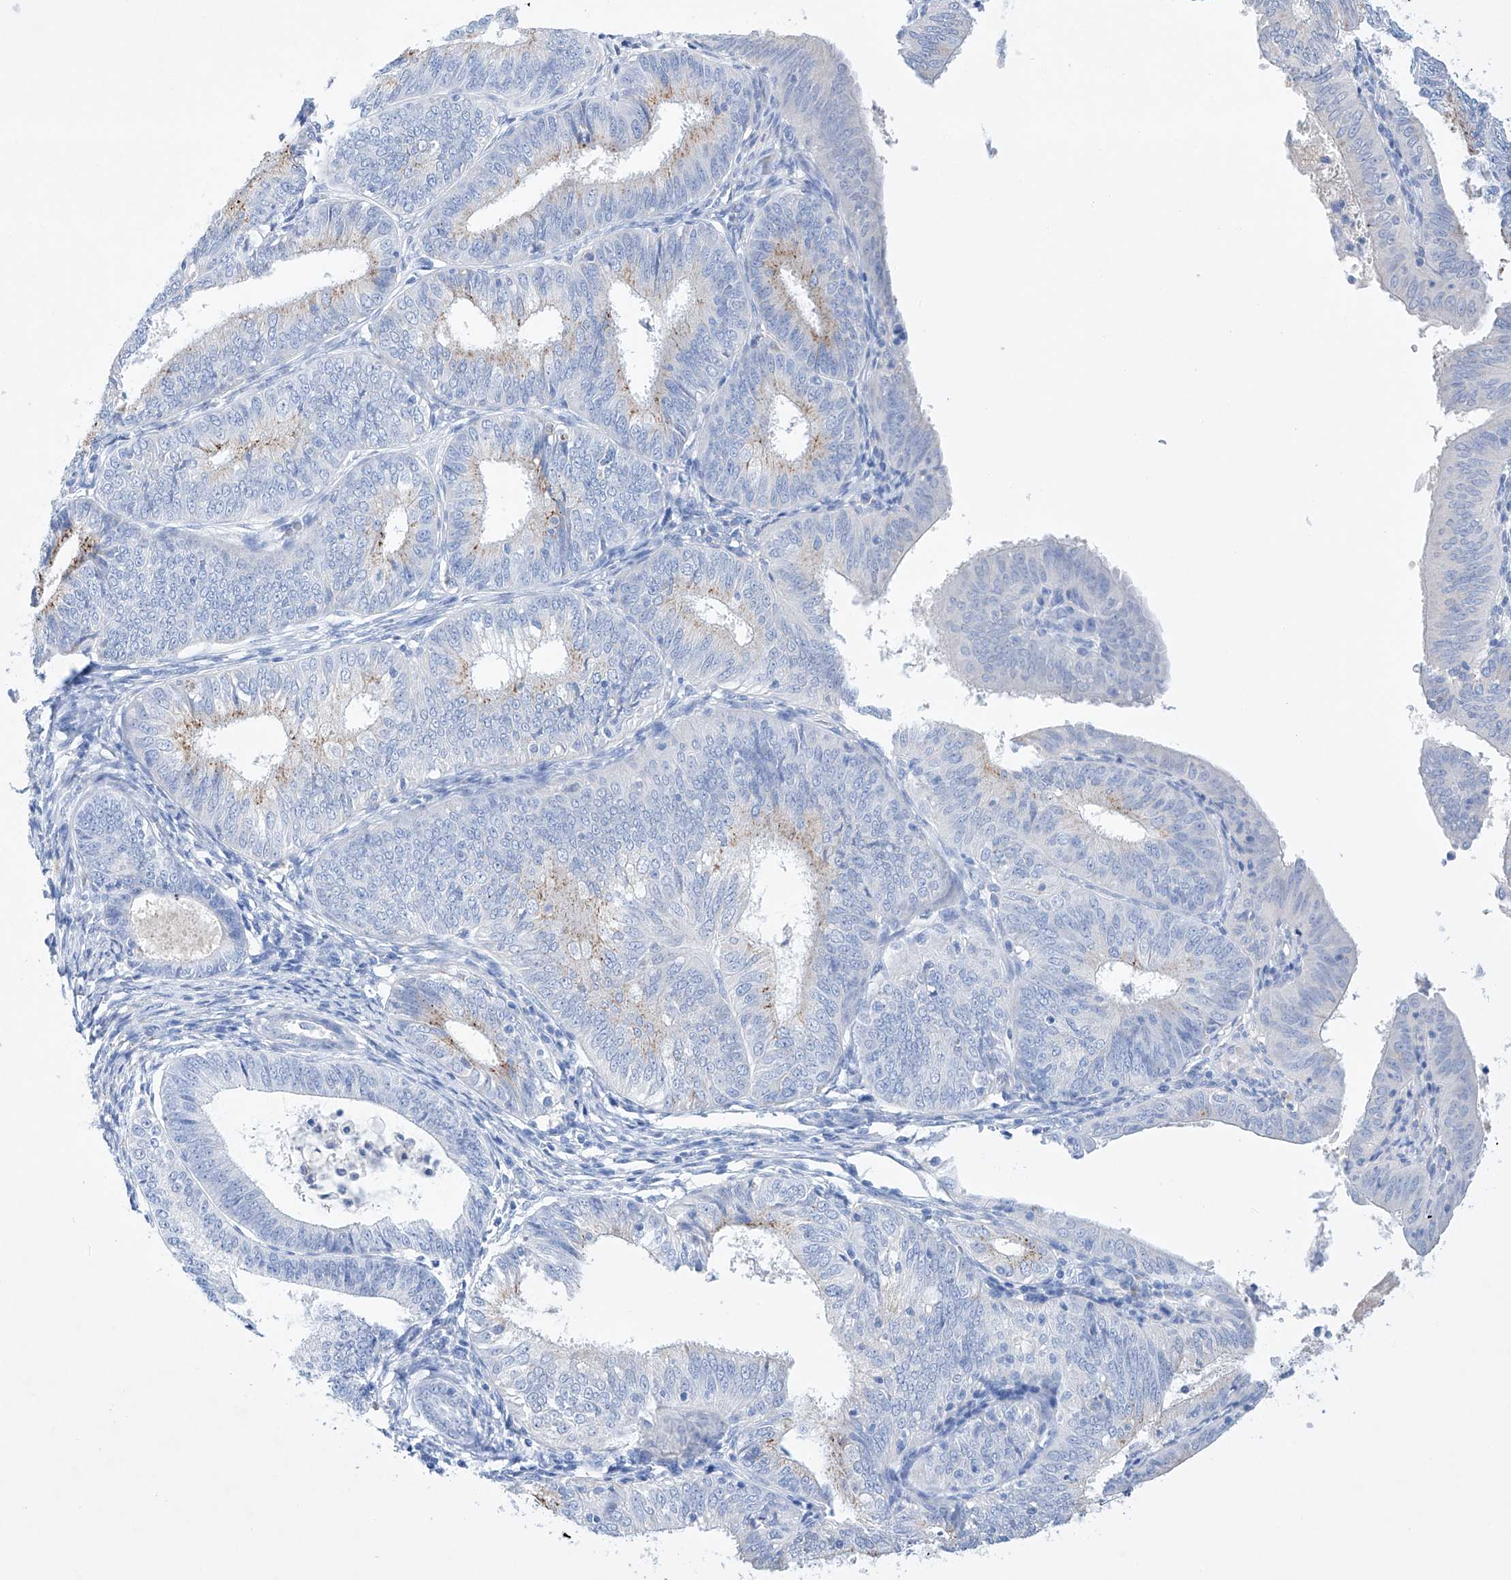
{"staining": {"intensity": "negative", "quantity": "none", "location": "none"}, "tissue": "endometrial cancer", "cell_type": "Tumor cells", "image_type": "cancer", "snomed": [{"axis": "morphology", "description": "Adenocarcinoma, NOS"}, {"axis": "topography", "description": "Endometrium"}], "caption": "Immunohistochemical staining of endometrial adenocarcinoma demonstrates no significant positivity in tumor cells.", "gene": "LURAP1", "patient": {"sex": "female", "age": 51}}